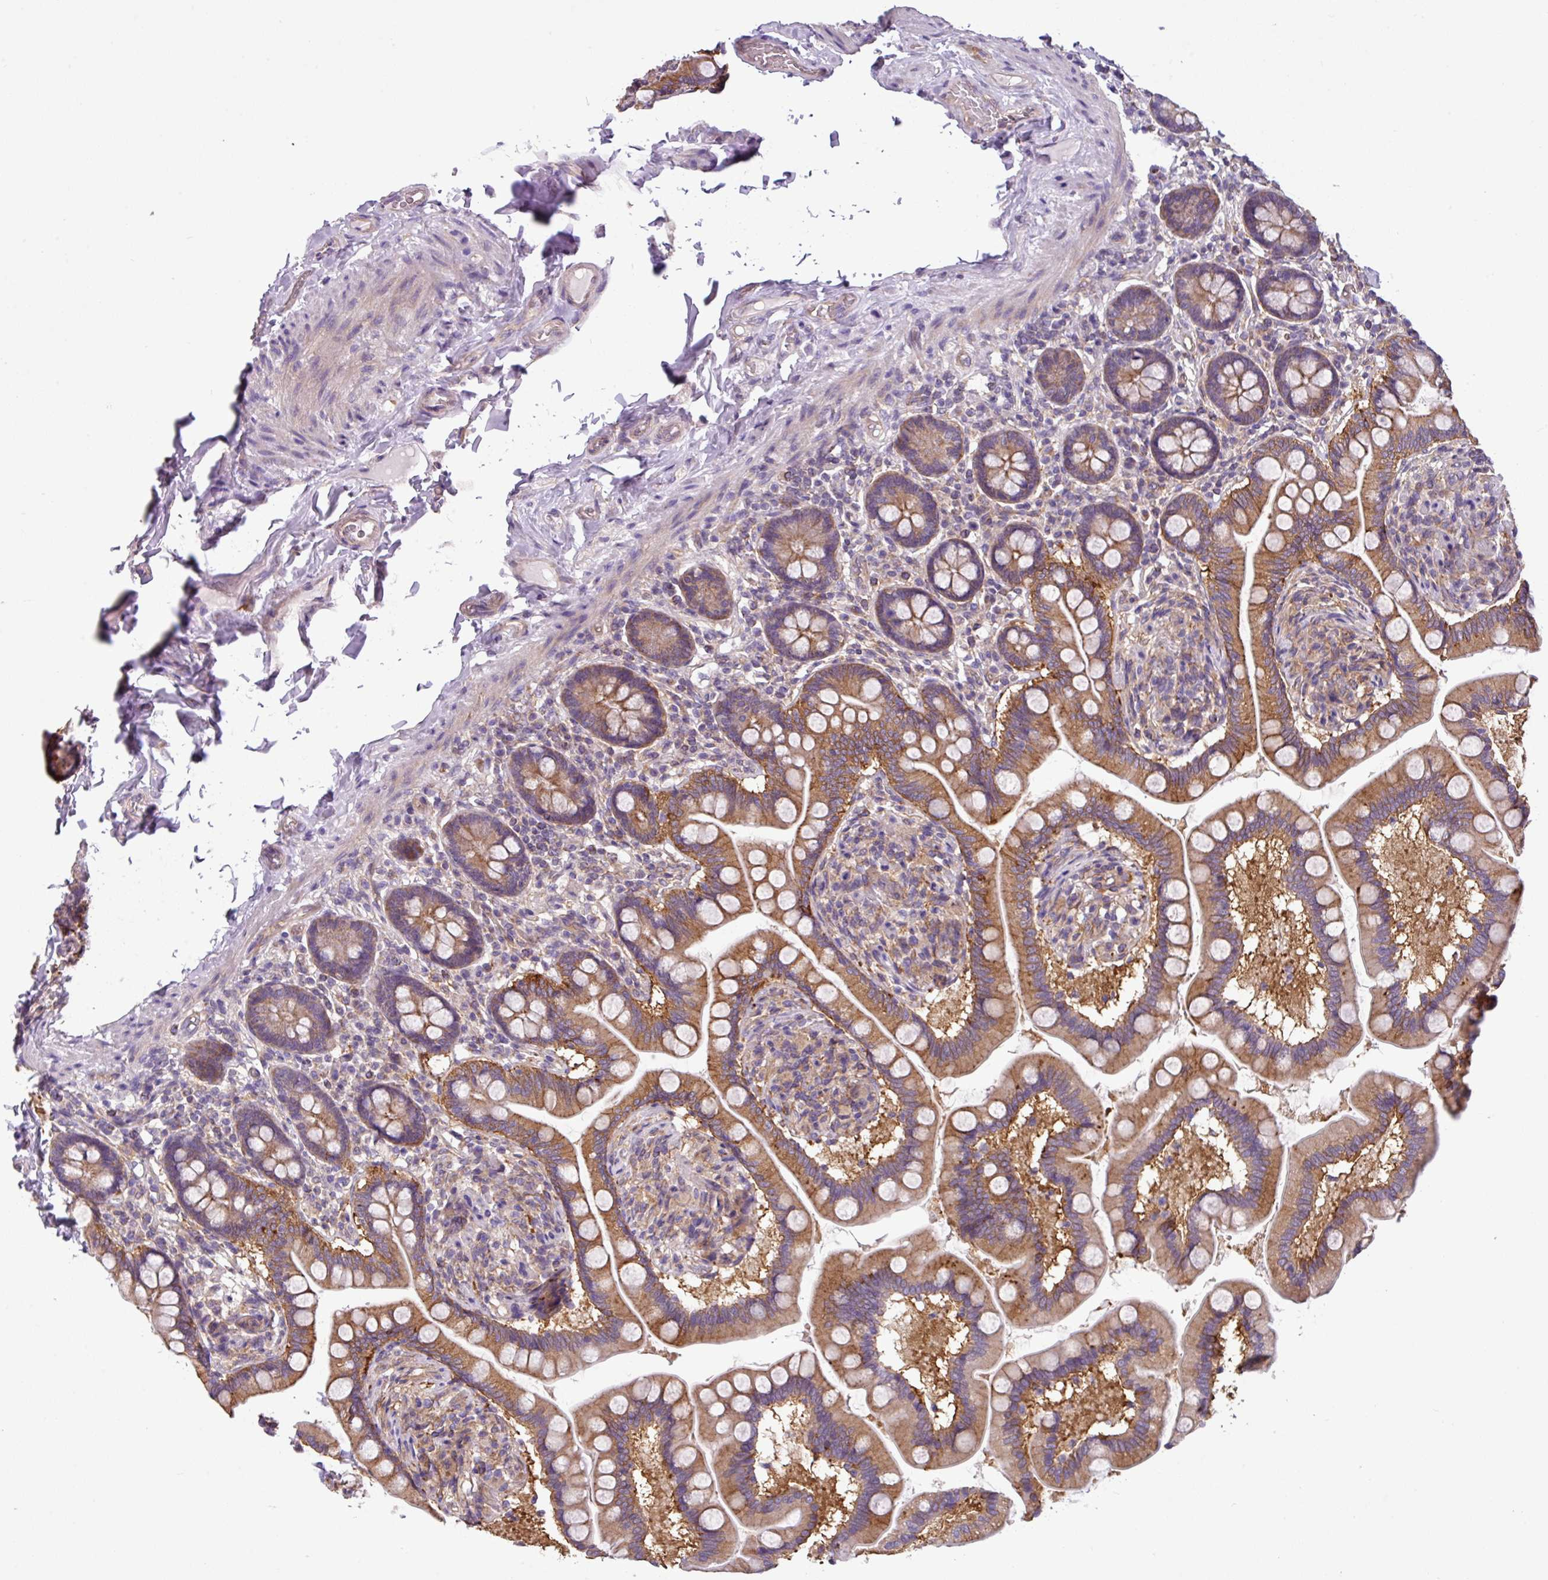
{"staining": {"intensity": "moderate", "quantity": ">75%", "location": "cytoplasmic/membranous"}, "tissue": "small intestine", "cell_type": "Glandular cells", "image_type": "normal", "snomed": [{"axis": "morphology", "description": "Normal tissue, NOS"}, {"axis": "topography", "description": "Small intestine"}], "caption": "IHC of benign small intestine demonstrates medium levels of moderate cytoplasmic/membranous expression in about >75% of glandular cells.", "gene": "SLC23A2", "patient": {"sex": "female", "age": 64}}